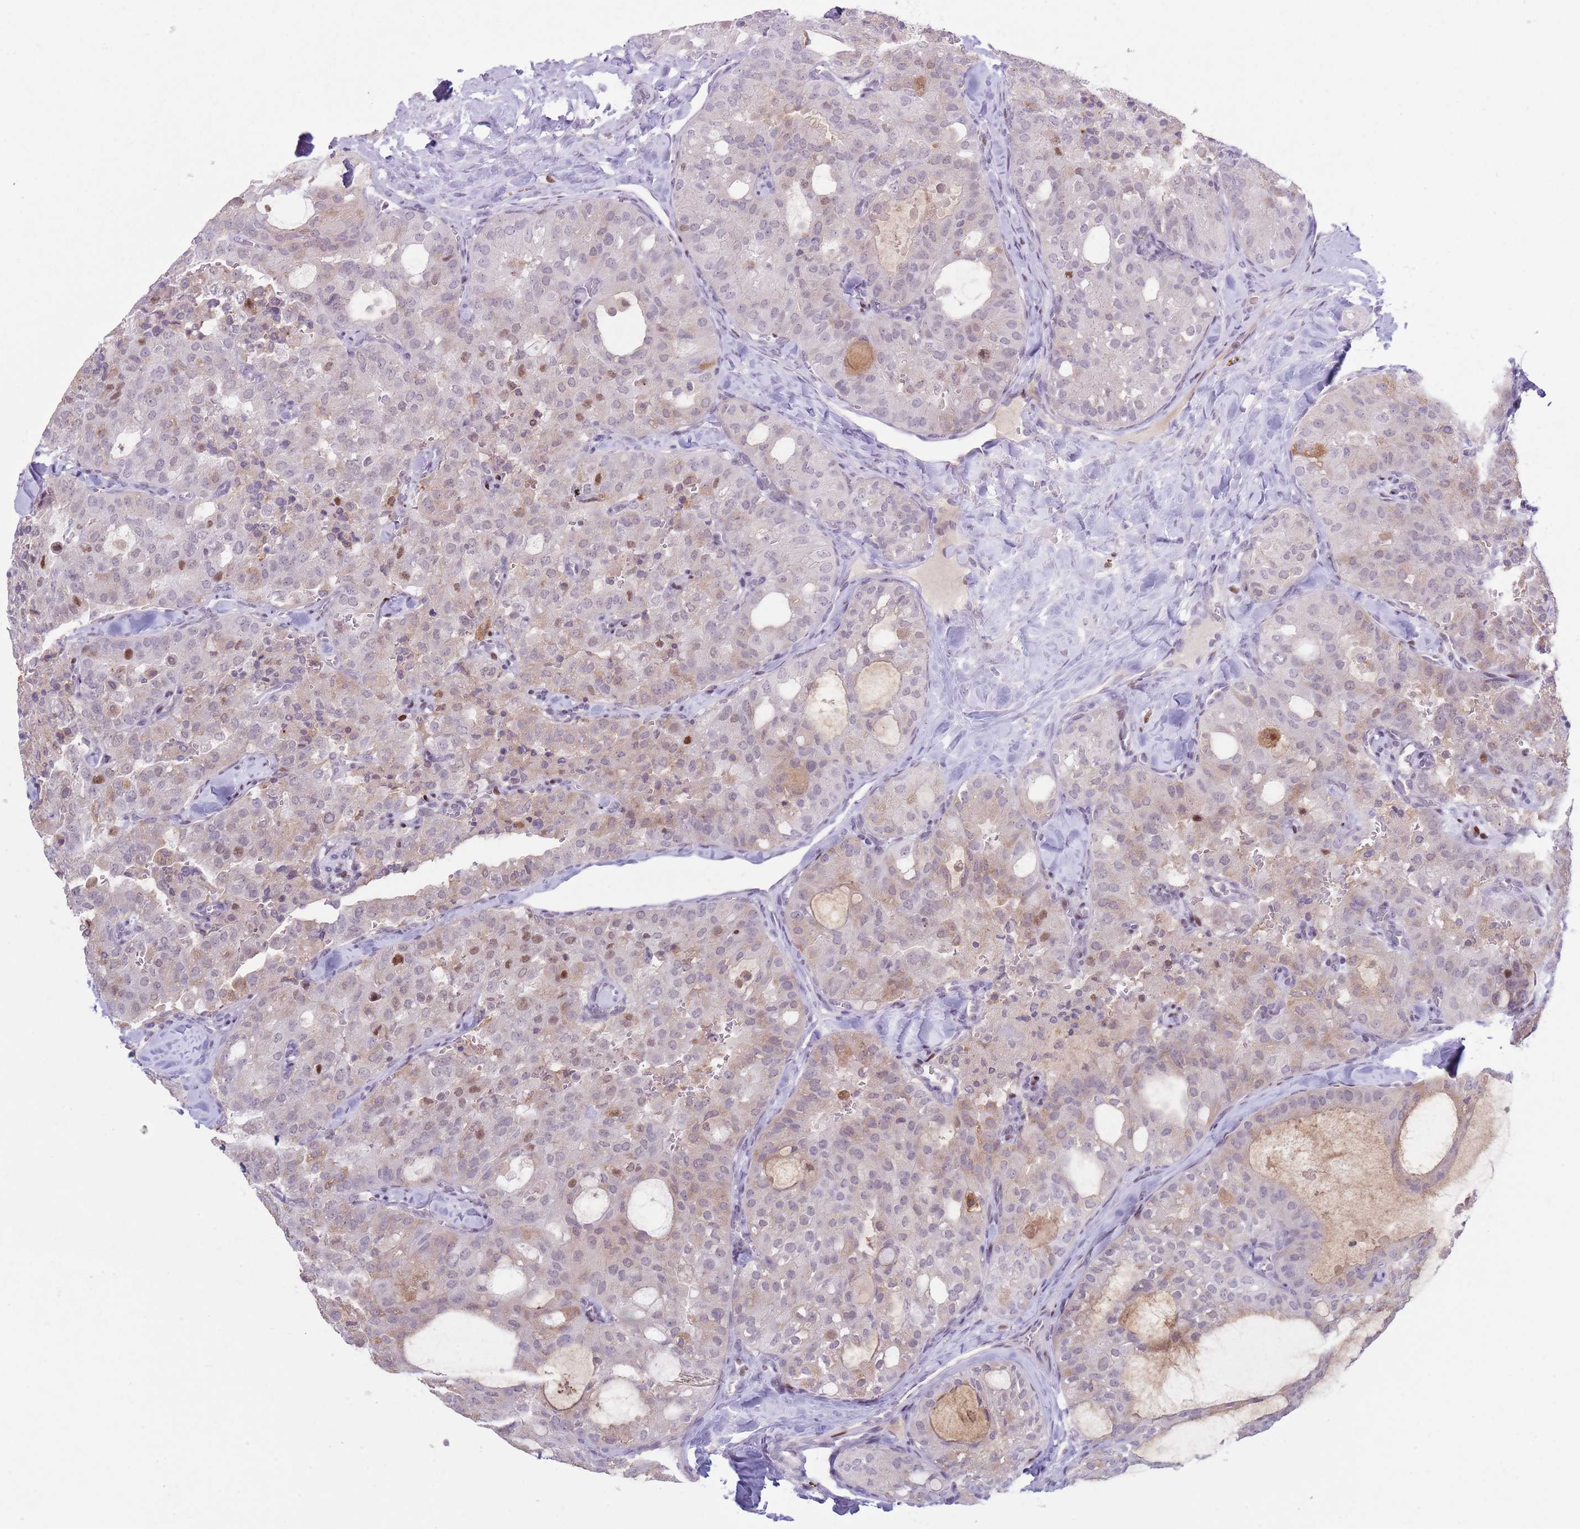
{"staining": {"intensity": "moderate", "quantity": "<25%", "location": "nuclear"}, "tissue": "thyroid cancer", "cell_type": "Tumor cells", "image_type": "cancer", "snomed": [{"axis": "morphology", "description": "Follicular adenoma carcinoma, NOS"}, {"axis": "topography", "description": "Thyroid gland"}], "caption": "Immunohistochemistry of human thyroid cancer demonstrates low levels of moderate nuclear positivity in approximately <25% of tumor cells.", "gene": "MFSD10", "patient": {"sex": "male", "age": 75}}